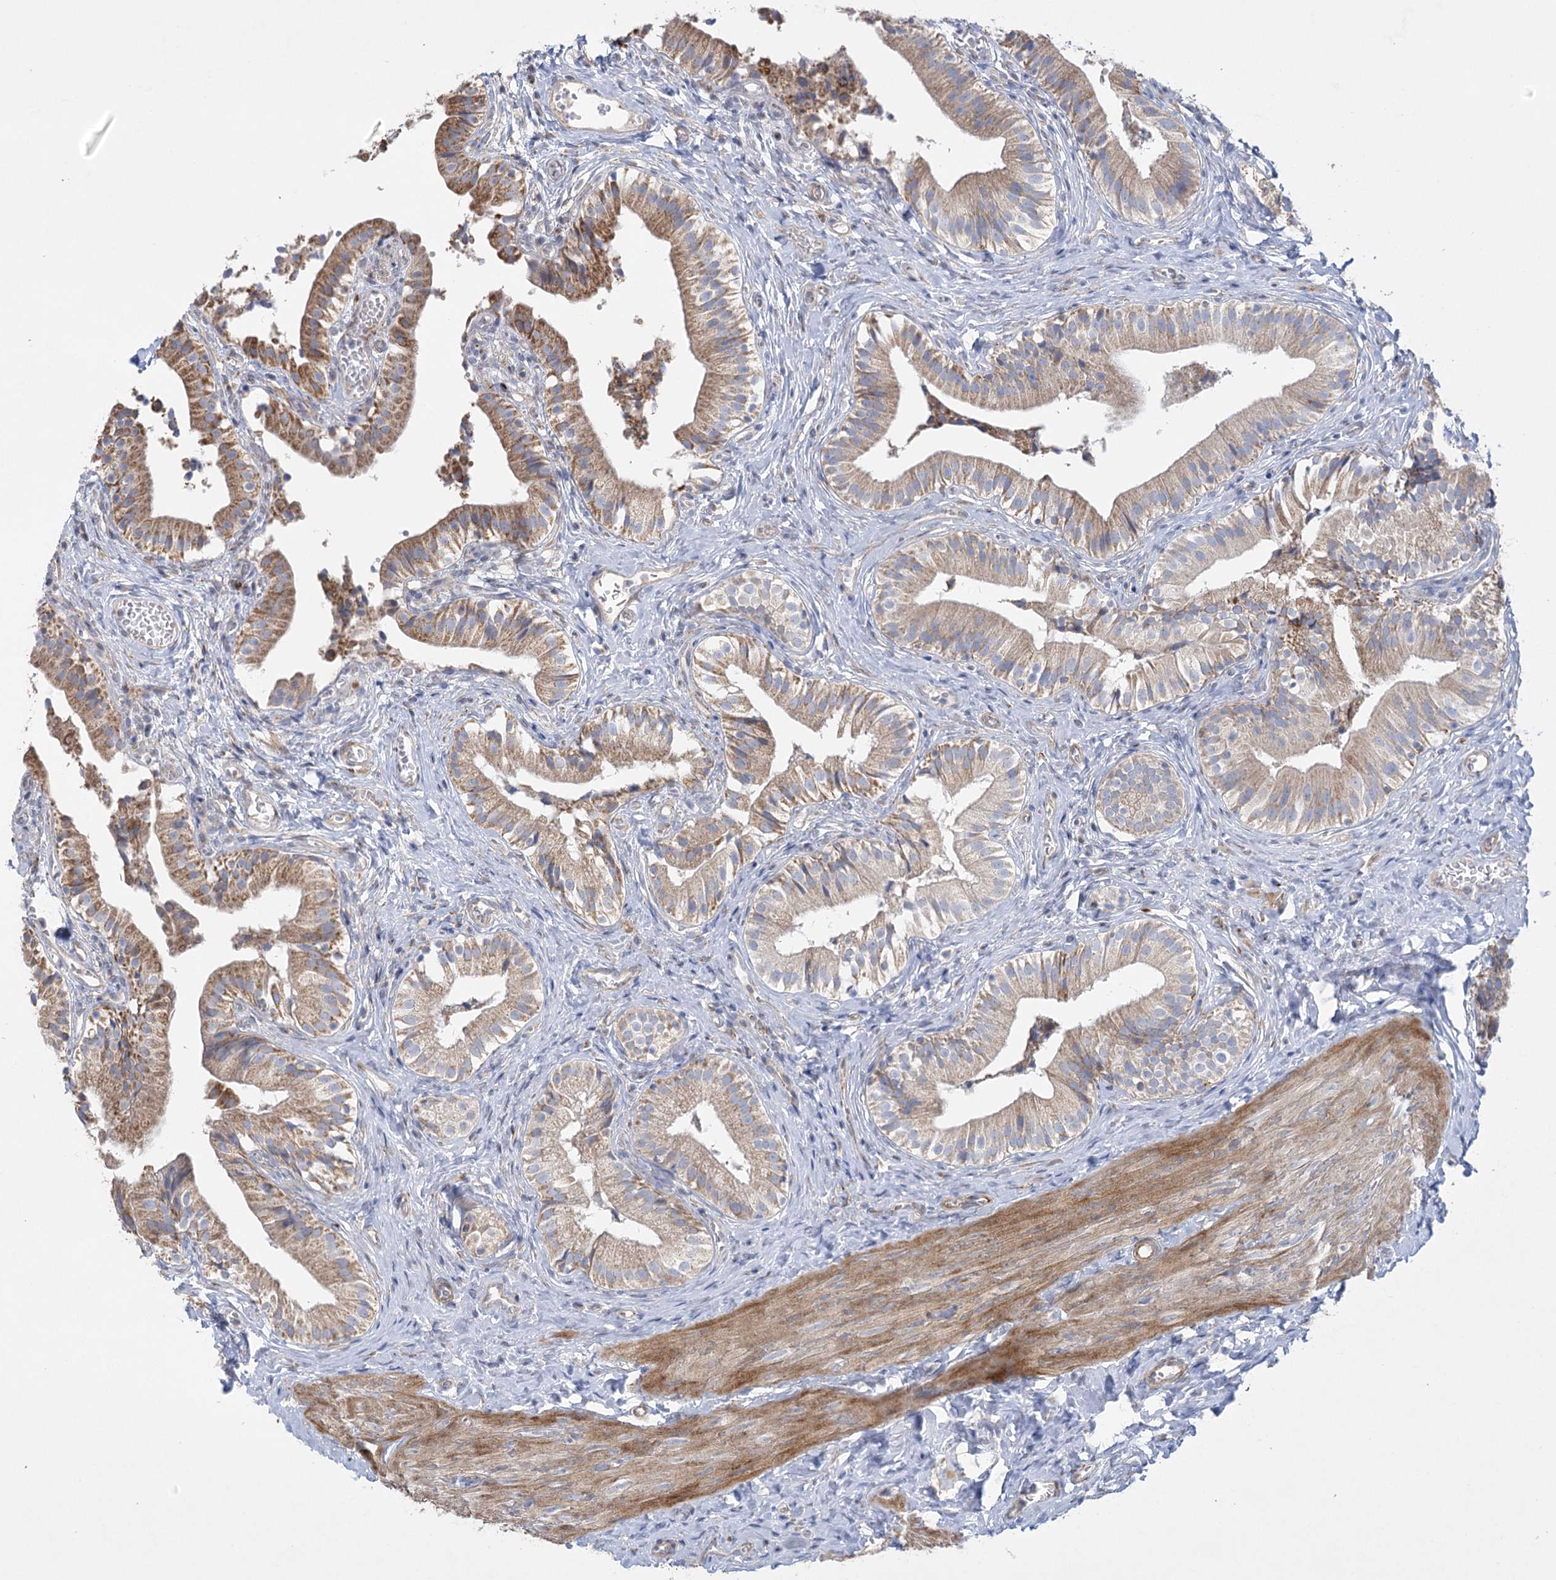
{"staining": {"intensity": "strong", "quantity": "25%-75%", "location": "cytoplasmic/membranous"}, "tissue": "gallbladder", "cell_type": "Glandular cells", "image_type": "normal", "snomed": [{"axis": "morphology", "description": "Normal tissue, NOS"}, {"axis": "topography", "description": "Gallbladder"}], "caption": "High-power microscopy captured an immunohistochemistry photomicrograph of benign gallbladder, revealing strong cytoplasmic/membranous positivity in about 25%-75% of glandular cells. The protein of interest is stained brown, and the nuclei are stained in blue (DAB (3,3'-diaminobenzidine) IHC with brightfield microscopy, high magnification).", "gene": "DHTKD1", "patient": {"sex": "female", "age": 47}}